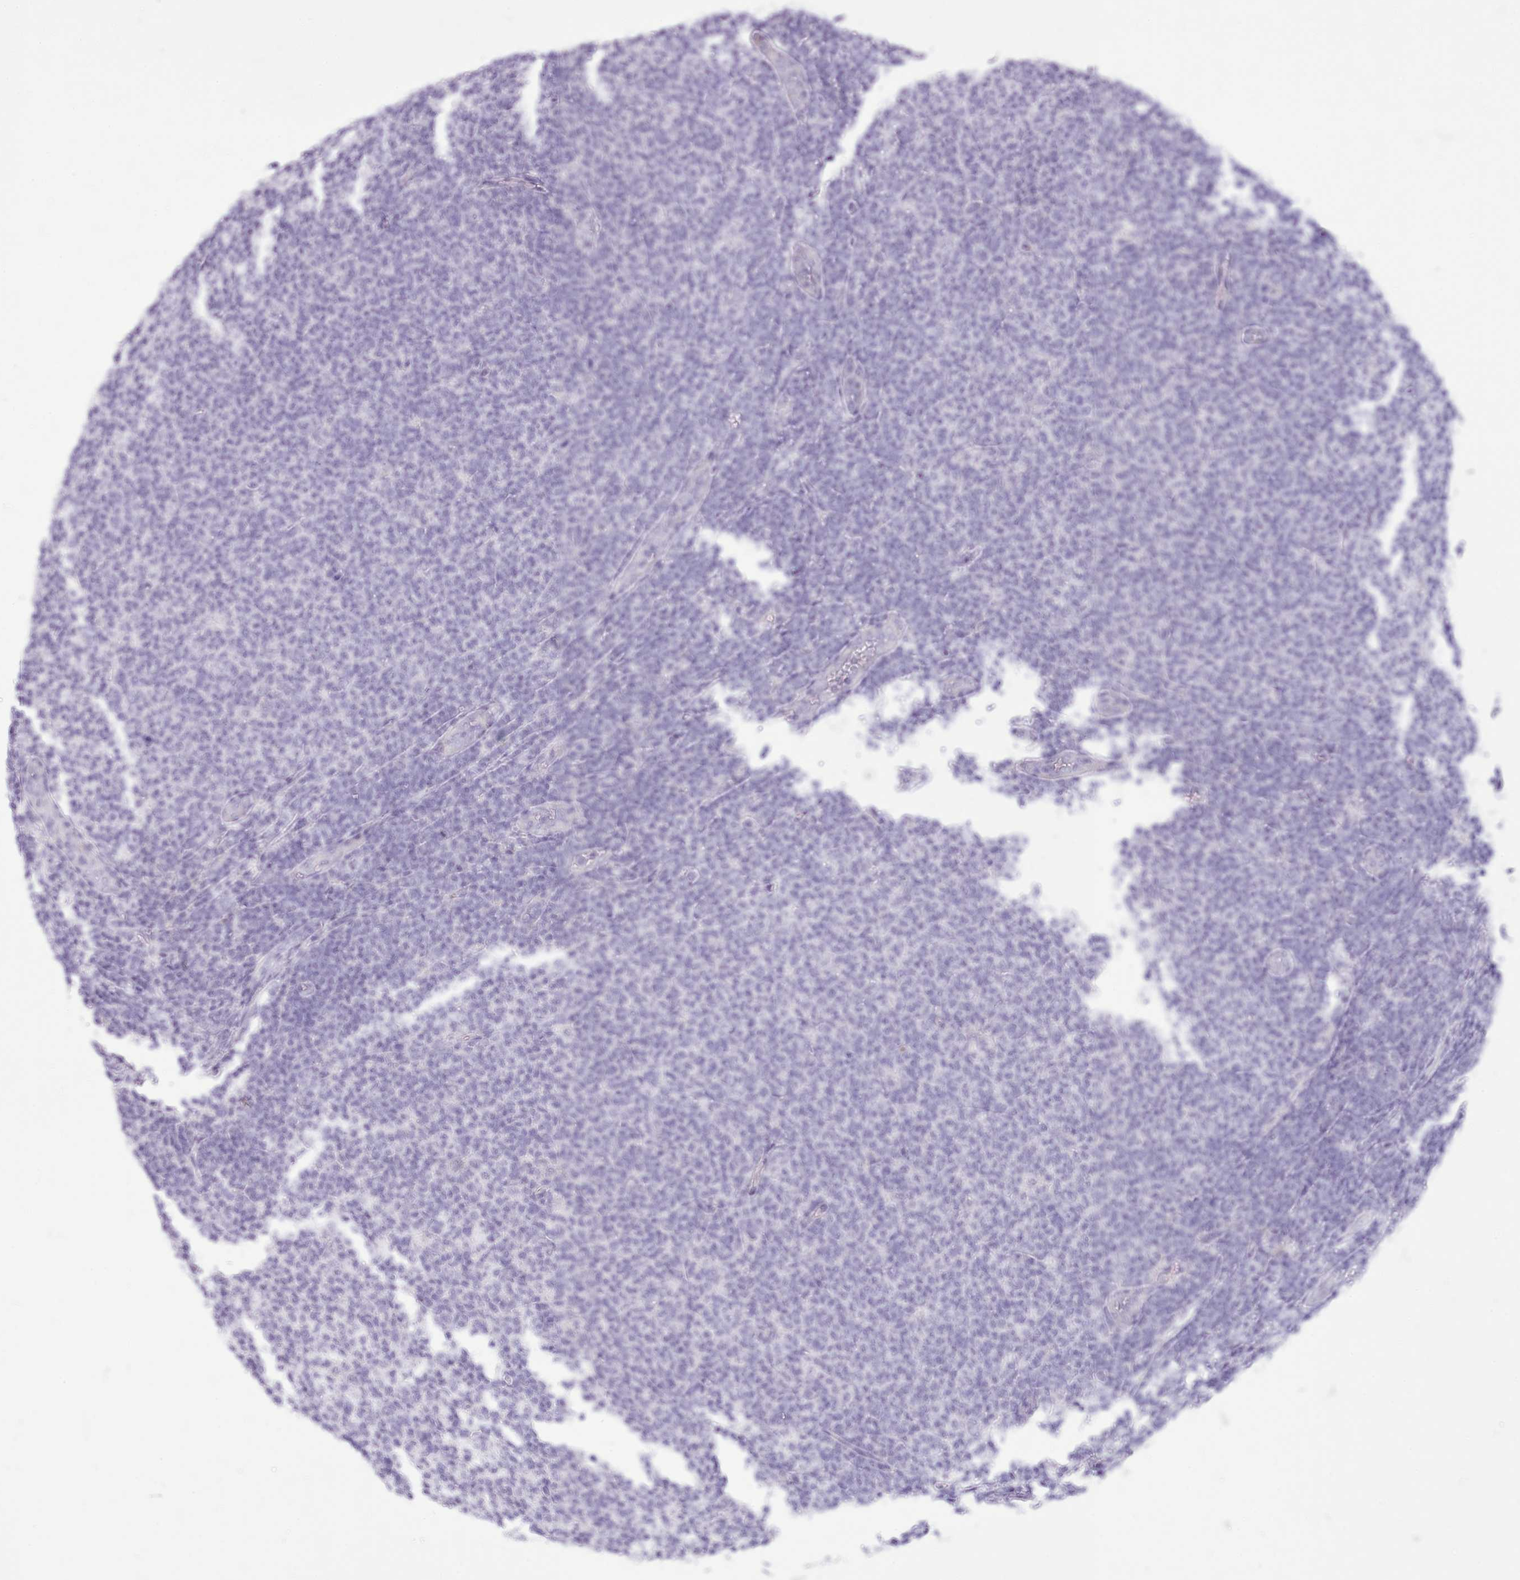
{"staining": {"intensity": "negative", "quantity": "none", "location": "none"}, "tissue": "lymphoma", "cell_type": "Tumor cells", "image_type": "cancer", "snomed": [{"axis": "morphology", "description": "Malignant lymphoma, non-Hodgkin's type, Low grade"}, {"axis": "topography", "description": "Lymph node"}], "caption": "A high-resolution photomicrograph shows immunohistochemistry (IHC) staining of lymphoma, which demonstrates no significant positivity in tumor cells.", "gene": "CYP2A13", "patient": {"sex": "male", "age": 66}}